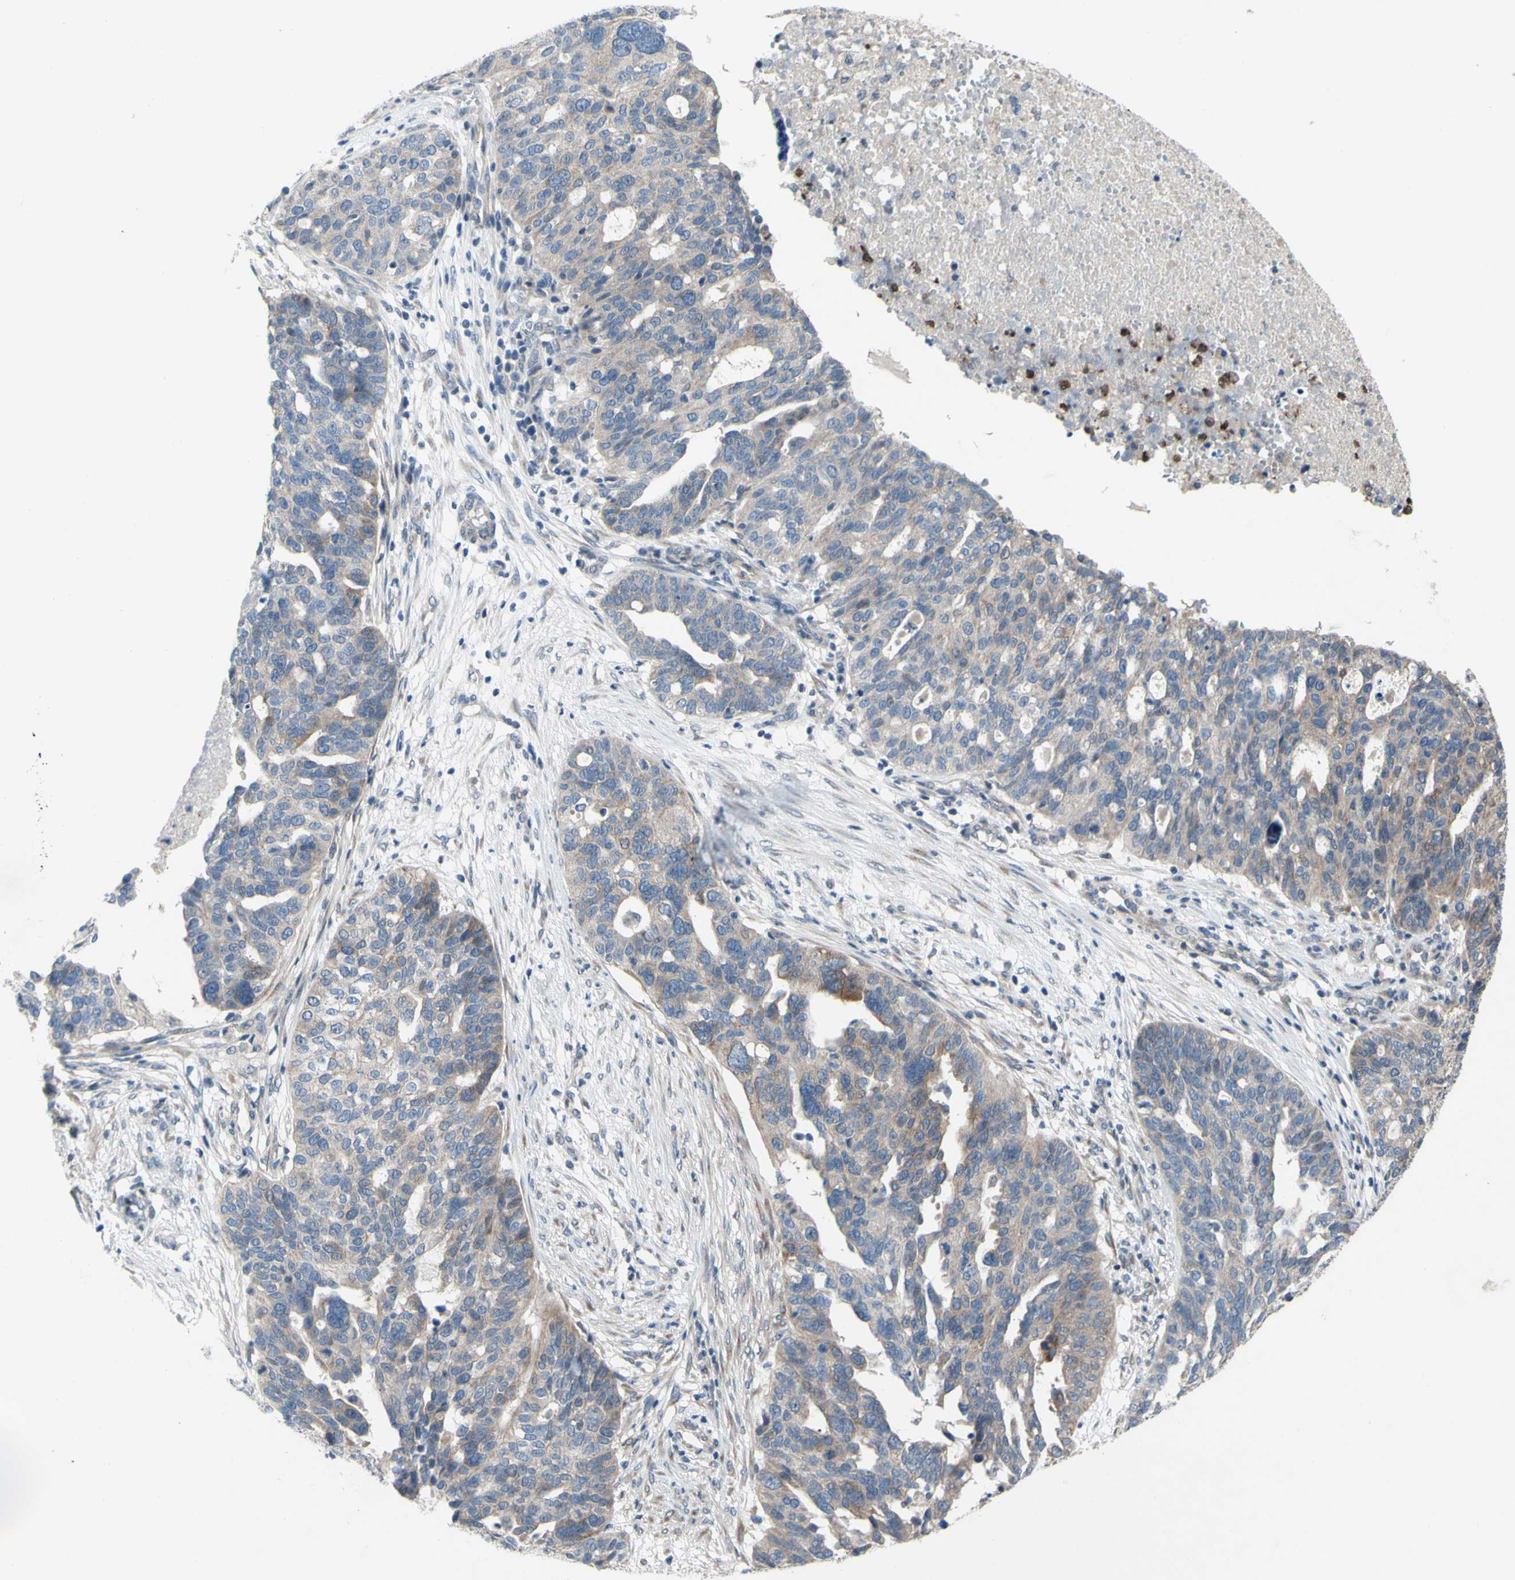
{"staining": {"intensity": "moderate", "quantity": ">75%", "location": "cytoplasmic/membranous"}, "tissue": "ovarian cancer", "cell_type": "Tumor cells", "image_type": "cancer", "snomed": [{"axis": "morphology", "description": "Cystadenocarcinoma, serous, NOS"}, {"axis": "topography", "description": "Ovary"}], "caption": "The photomicrograph shows staining of ovarian serous cystadenocarcinoma, revealing moderate cytoplasmic/membranous protein staining (brown color) within tumor cells.", "gene": "GRAMD2B", "patient": {"sex": "female", "age": 59}}